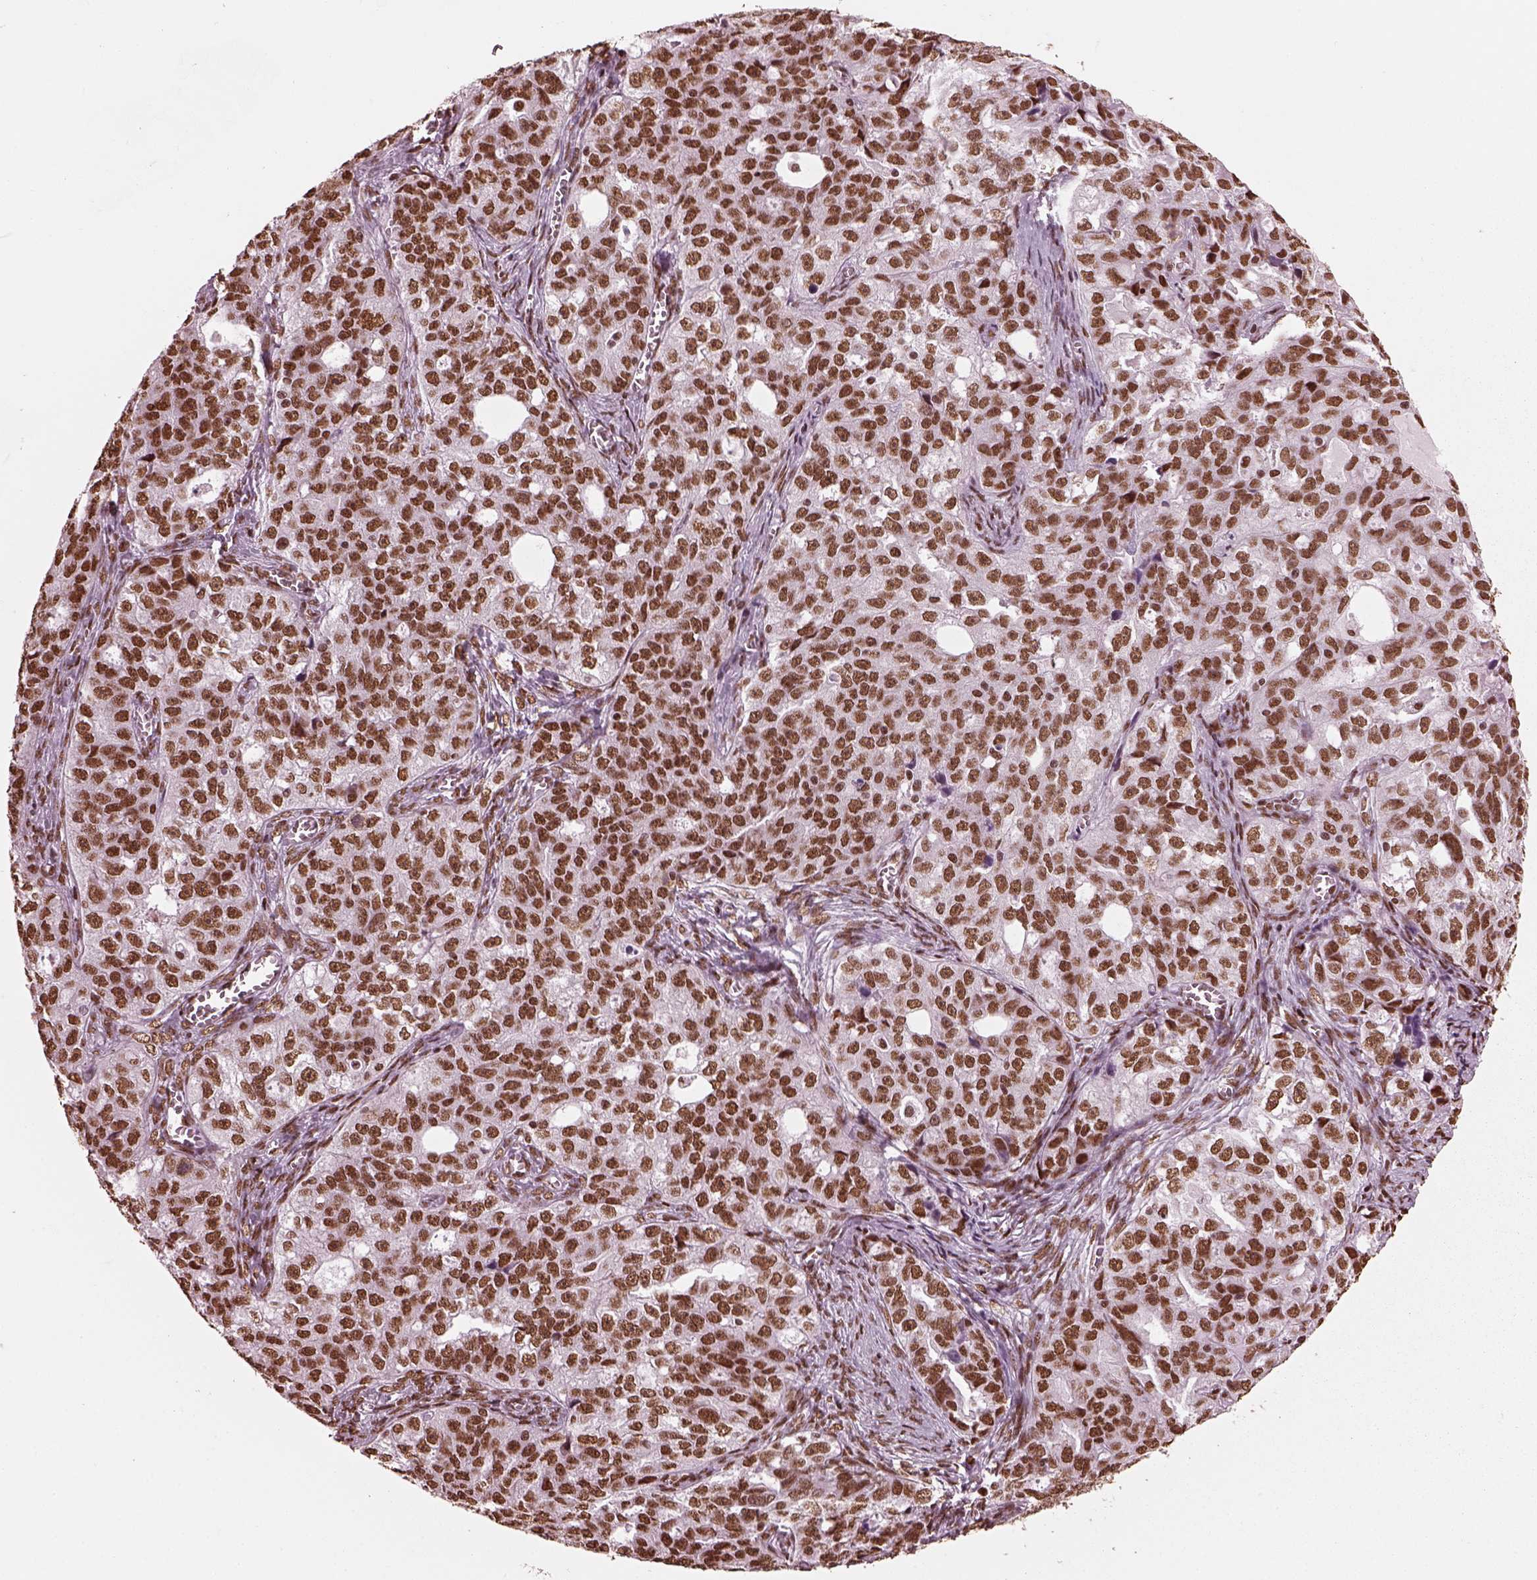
{"staining": {"intensity": "moderate", "quantity": ">75%", "location": "nuclear"}, "tissue": "ovarian cancer", "cell_type": "Tumor cells", "image_type": "cancer", "snomed": [{"axis": "morphology", "description": "Cystadenocarcinoma, serous, NOS"}, {"axis": "topography", "description": "Ovary"}], "caption": "Ovarian cancer (serous cystadenocarcinoma) was stained to show a protein in brown. There is medium levels of moderate nuclear positivity in about >75% of tumor cells.", "gene": "CBFA2T3", "patient": {"sex": "female", "age": 51}}